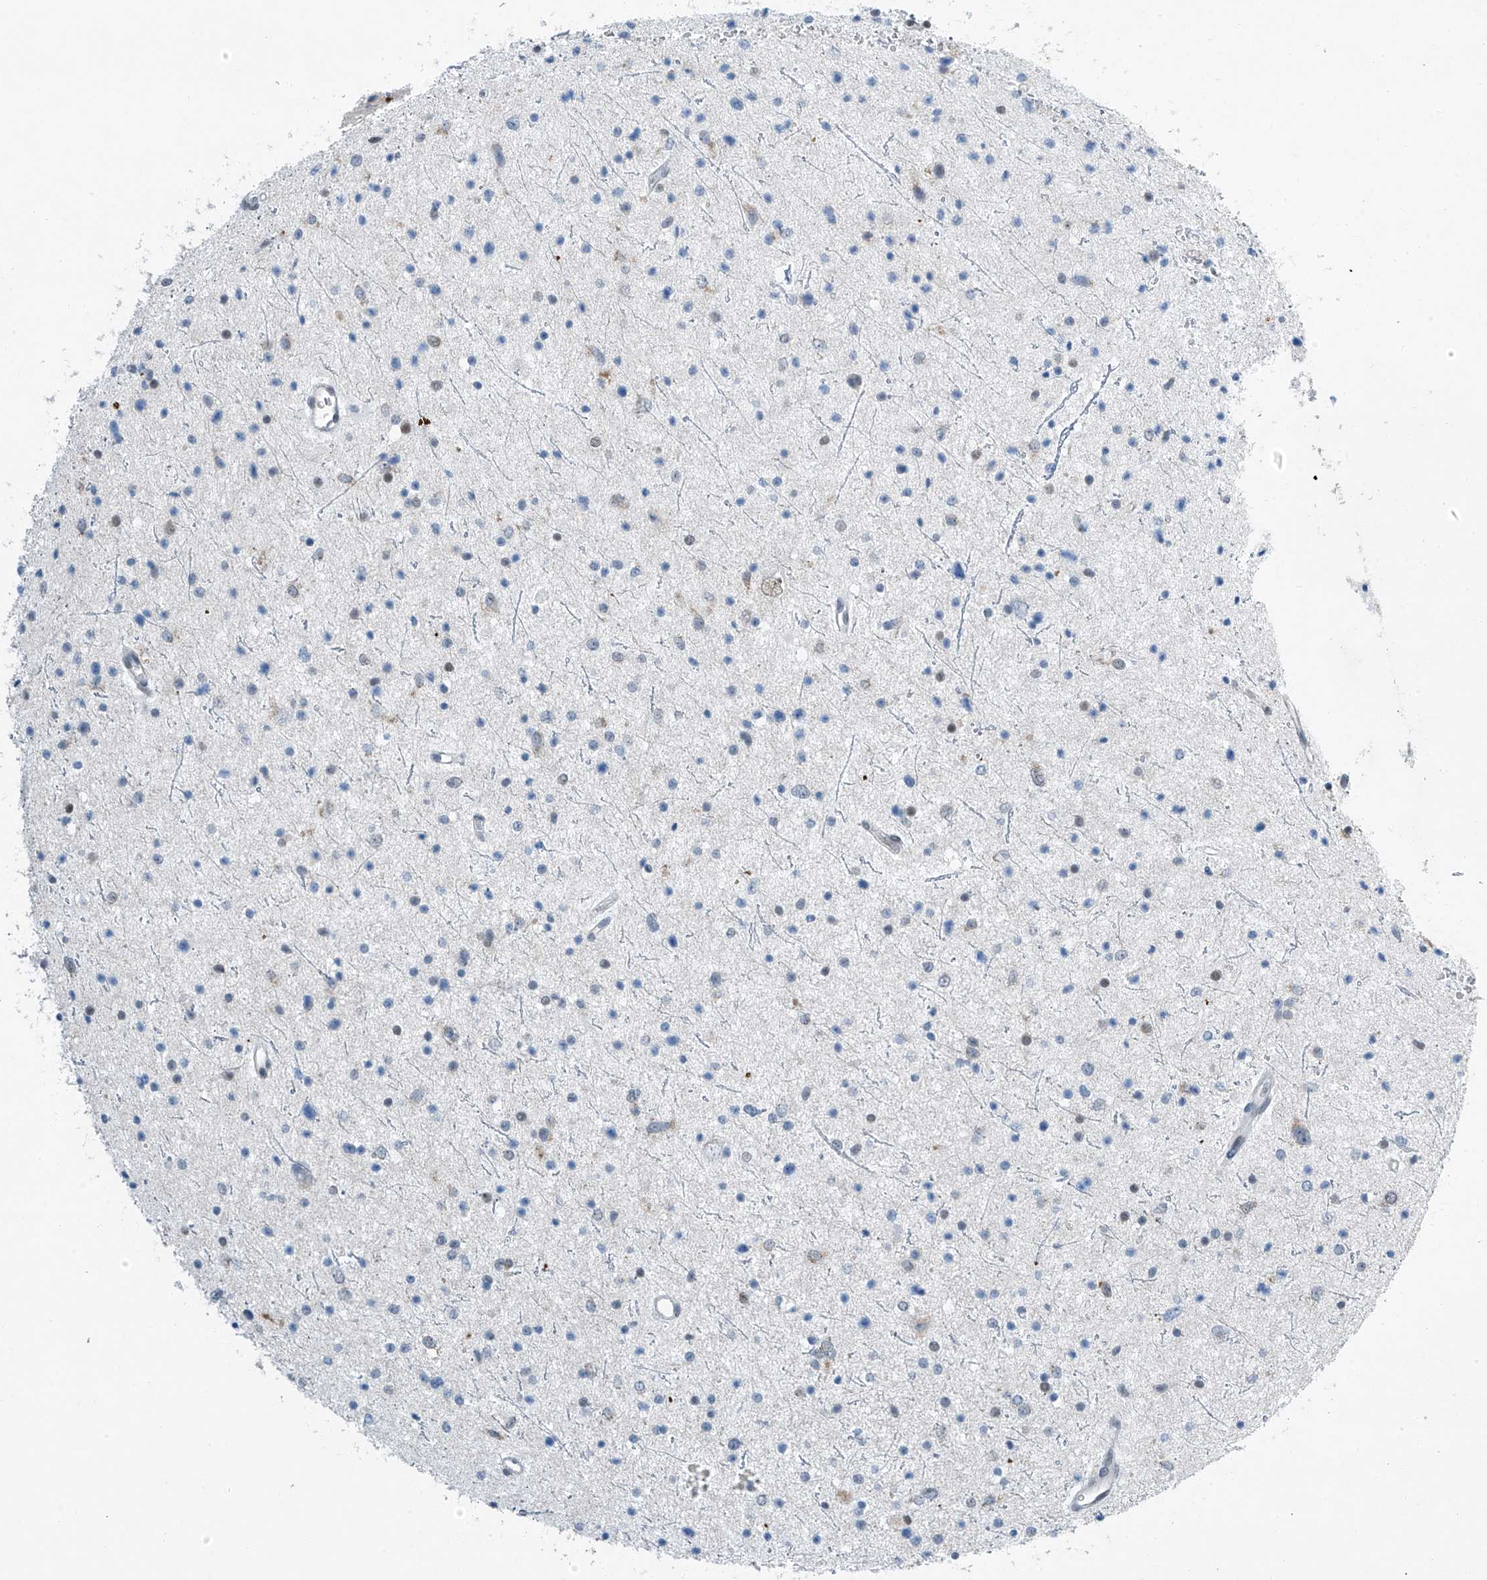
{"staining": {"intensity": "negative", "quantity": "none", "location": "none"}, "tissue": "glioma", "cell_type": "Tumor cells", "image_type": "cancer", "snomed": [{"axis": "morphology", "description": "Glioma, malignant, Low grade"}, {"axis": "topography", "description": "Brain"}], "caption": "Immunohistochemical staining of human low-grade glioma (malignant) demonstrates no significant positivity in tumor cells.", "gene": "TAF8", "patient": {"sex": "female", "age": 37}}